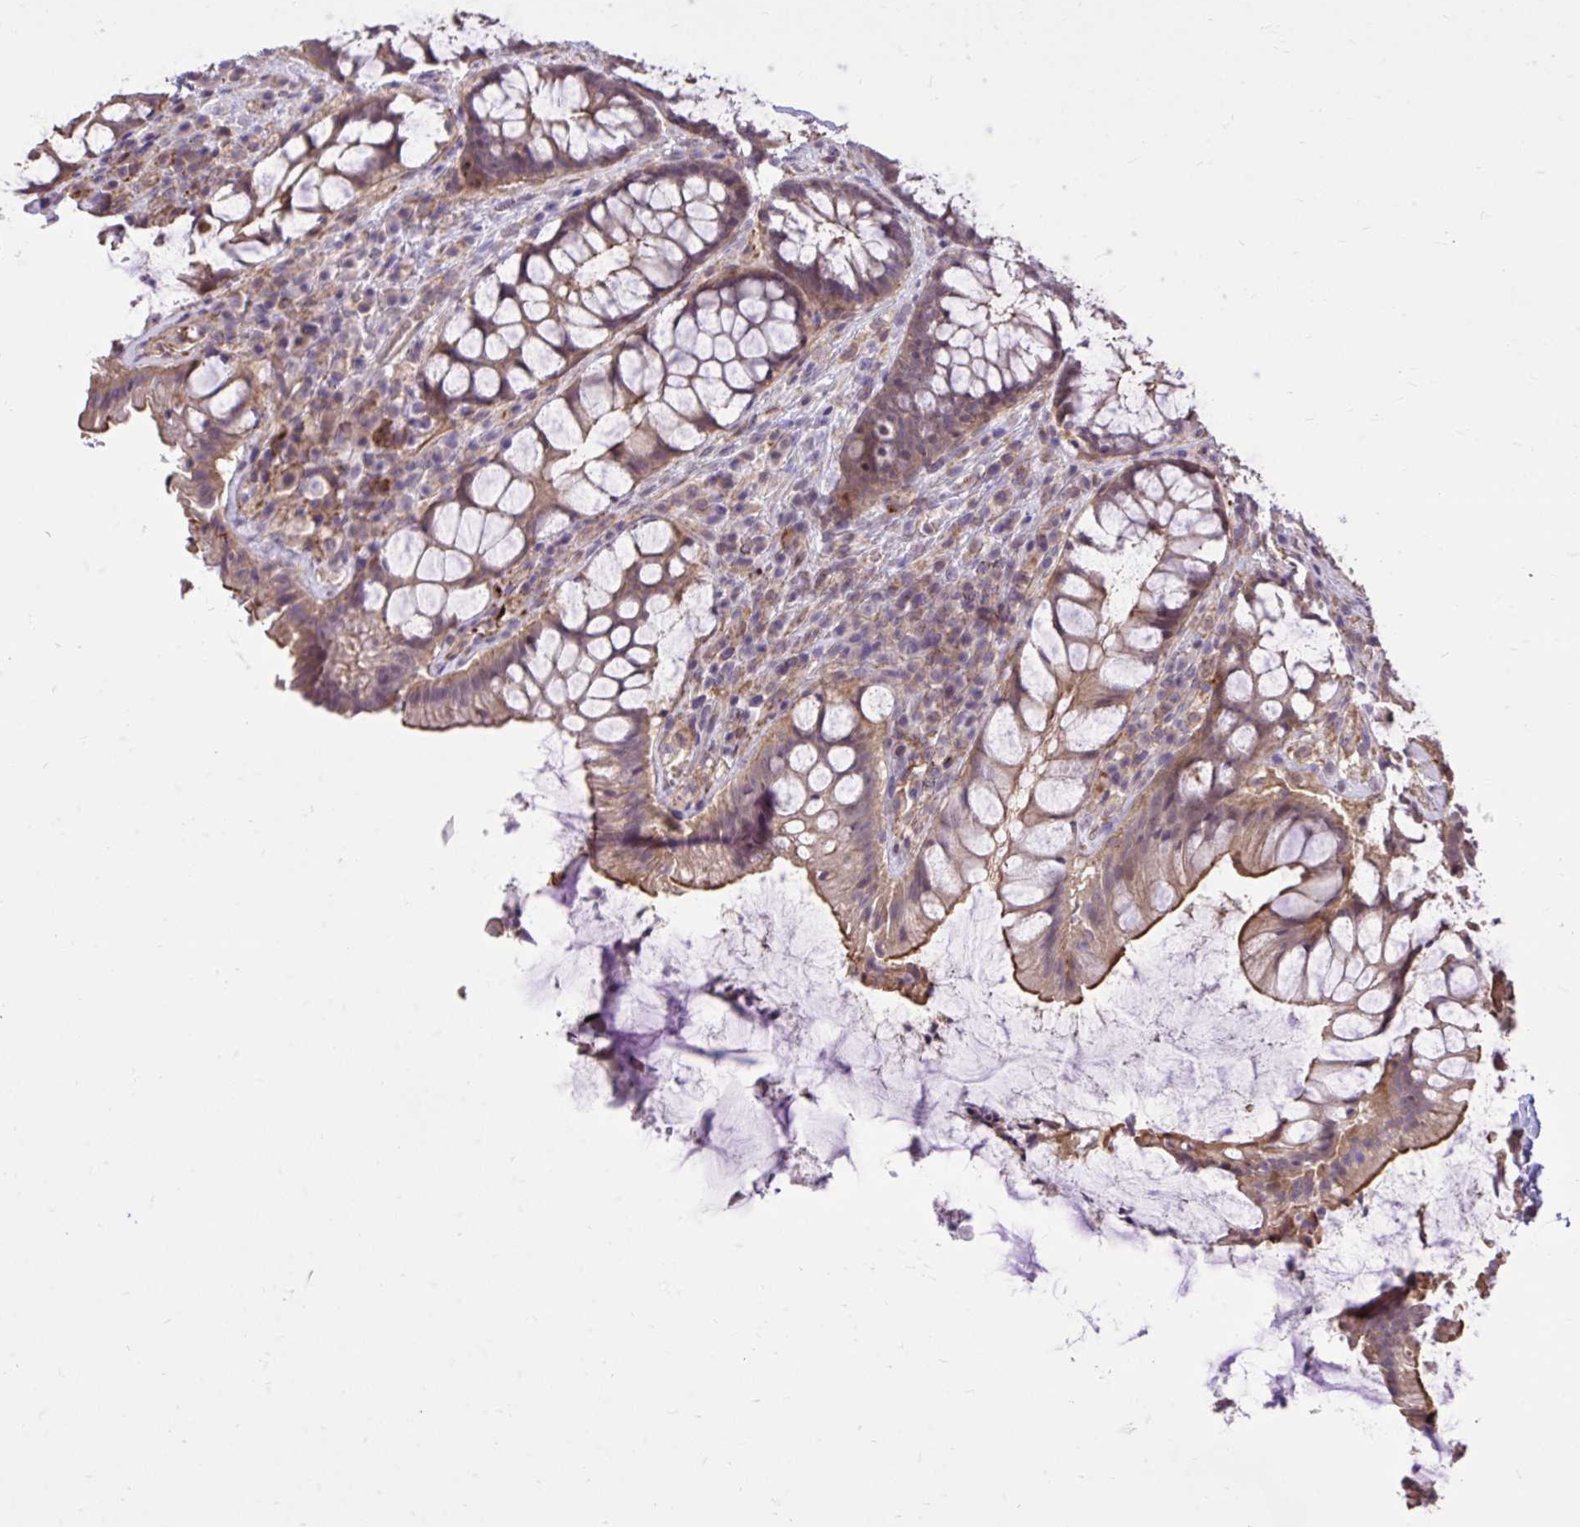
{"staining": {"intensity": "moderate", "quantity": "25%-75%", "location": "cytoplasmic/membranous"}, "tissue": "rectum", "cell_type": "Glandular cells", "image_type": "normal", "snomed": [{"axis": "morphology", "description": "Normal tissue, NOS"}, {"axis": "topography", "description": "Rectum"}], "caption": "Moderate cytoplasmic/membranous expression for a protein is present in approximately 25%-75% of glandular cells of unremarkable rectum using IHC.", "gene": "IGFL2", "patient": {"sex": "female", "age": 58}}